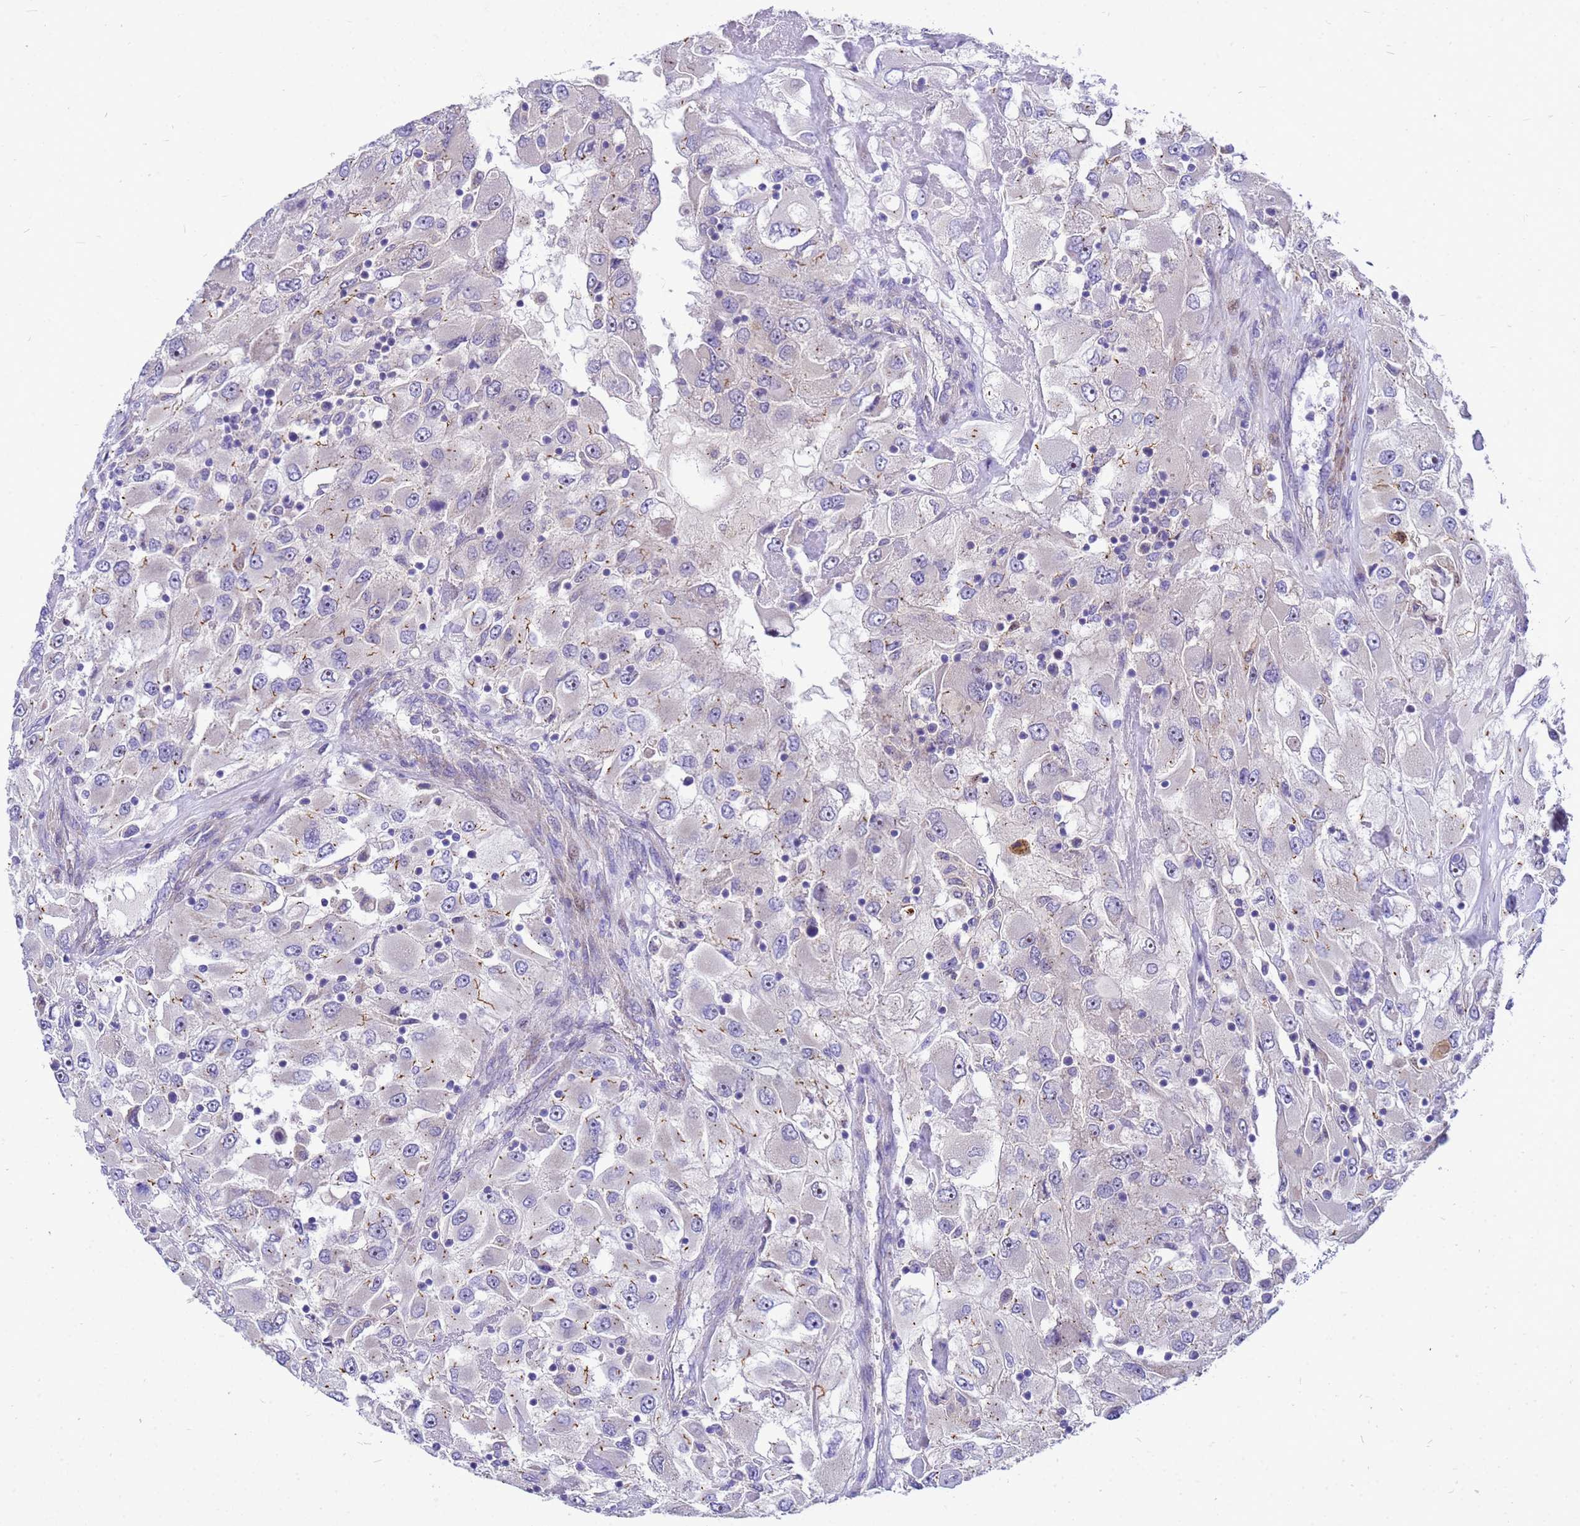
{"staining": {"intensity": "negative", "quantity": "none", "location": "none"}, "tissue": "renal cancer", "cell_type": "Tumor cells", "image_type": "cancer", "snomed": [{"axis": "morphology", "description": "Adenocarcinoma, NOS"}, {"axis": "topography", "description": "Kidney"}], "caption": "Immunohistochemistry image of neoplastic tissue: human renal cancer stained with DAB demonstrates no significant protein positivity in tumor cells. (DAB (3,3'-diaminobenzidine) immunohistochemistry, high magnification).", "gene": "POP7", "patient": {"sex": "female", "age": 52}}